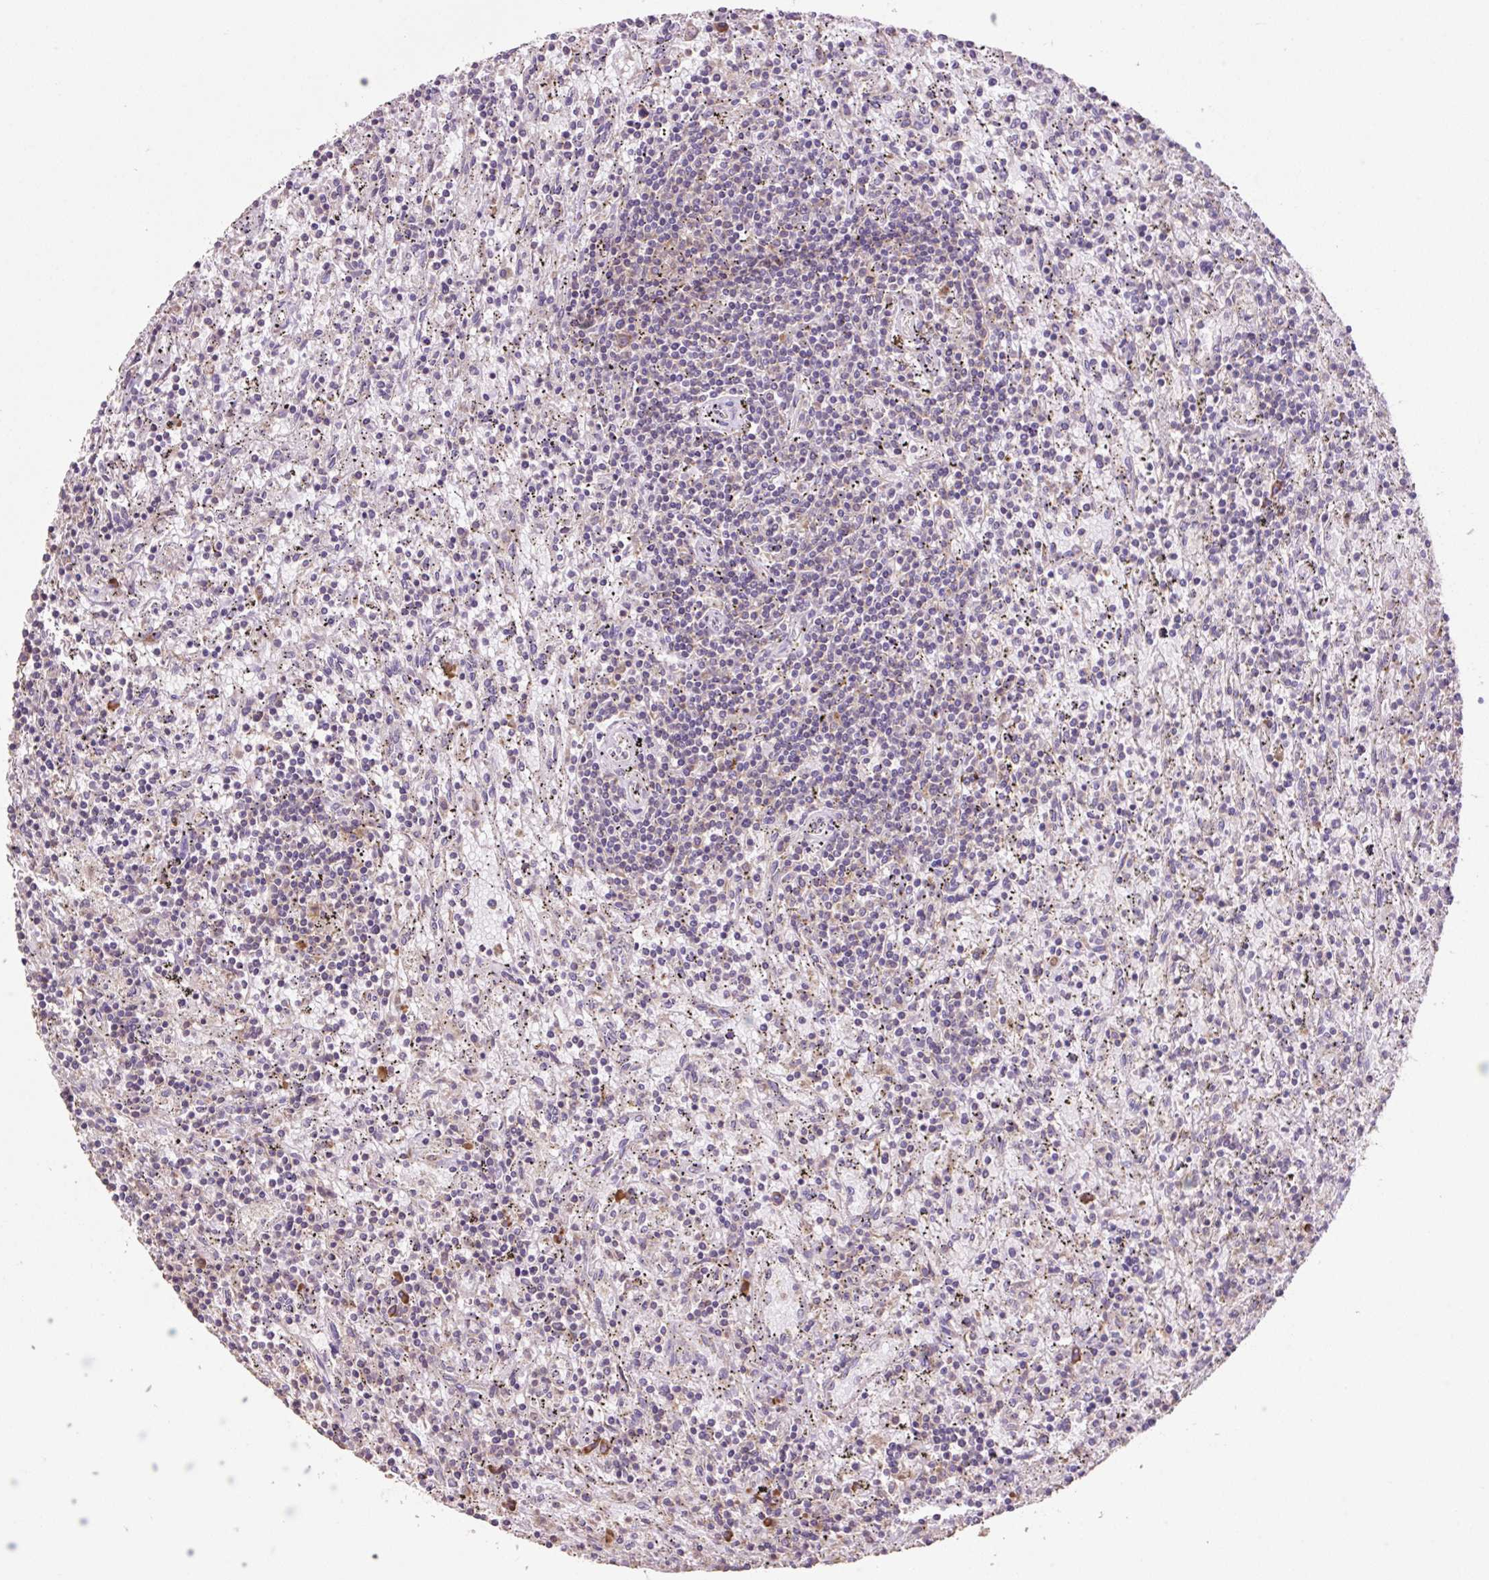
{"staining": {"intensity": "weak", "quantity": "<25%", "location": "cytoplasmic/membranous"}, "tissue": "lymphoma", "cell_type": "Tumor cells", "image_type": "cancer", "snomed": [{"axis": "morphology", "description": "Malignant lymphoma, non-Hodgkin's type, Low grade"}, {"axis": "topography", "description": "Spleen"}], "caption": "The micrograph shows no significant expression in tumor cells of lymphoma.", "gene": "RPS23", "patient": {"sex": "male", "age": 76}}